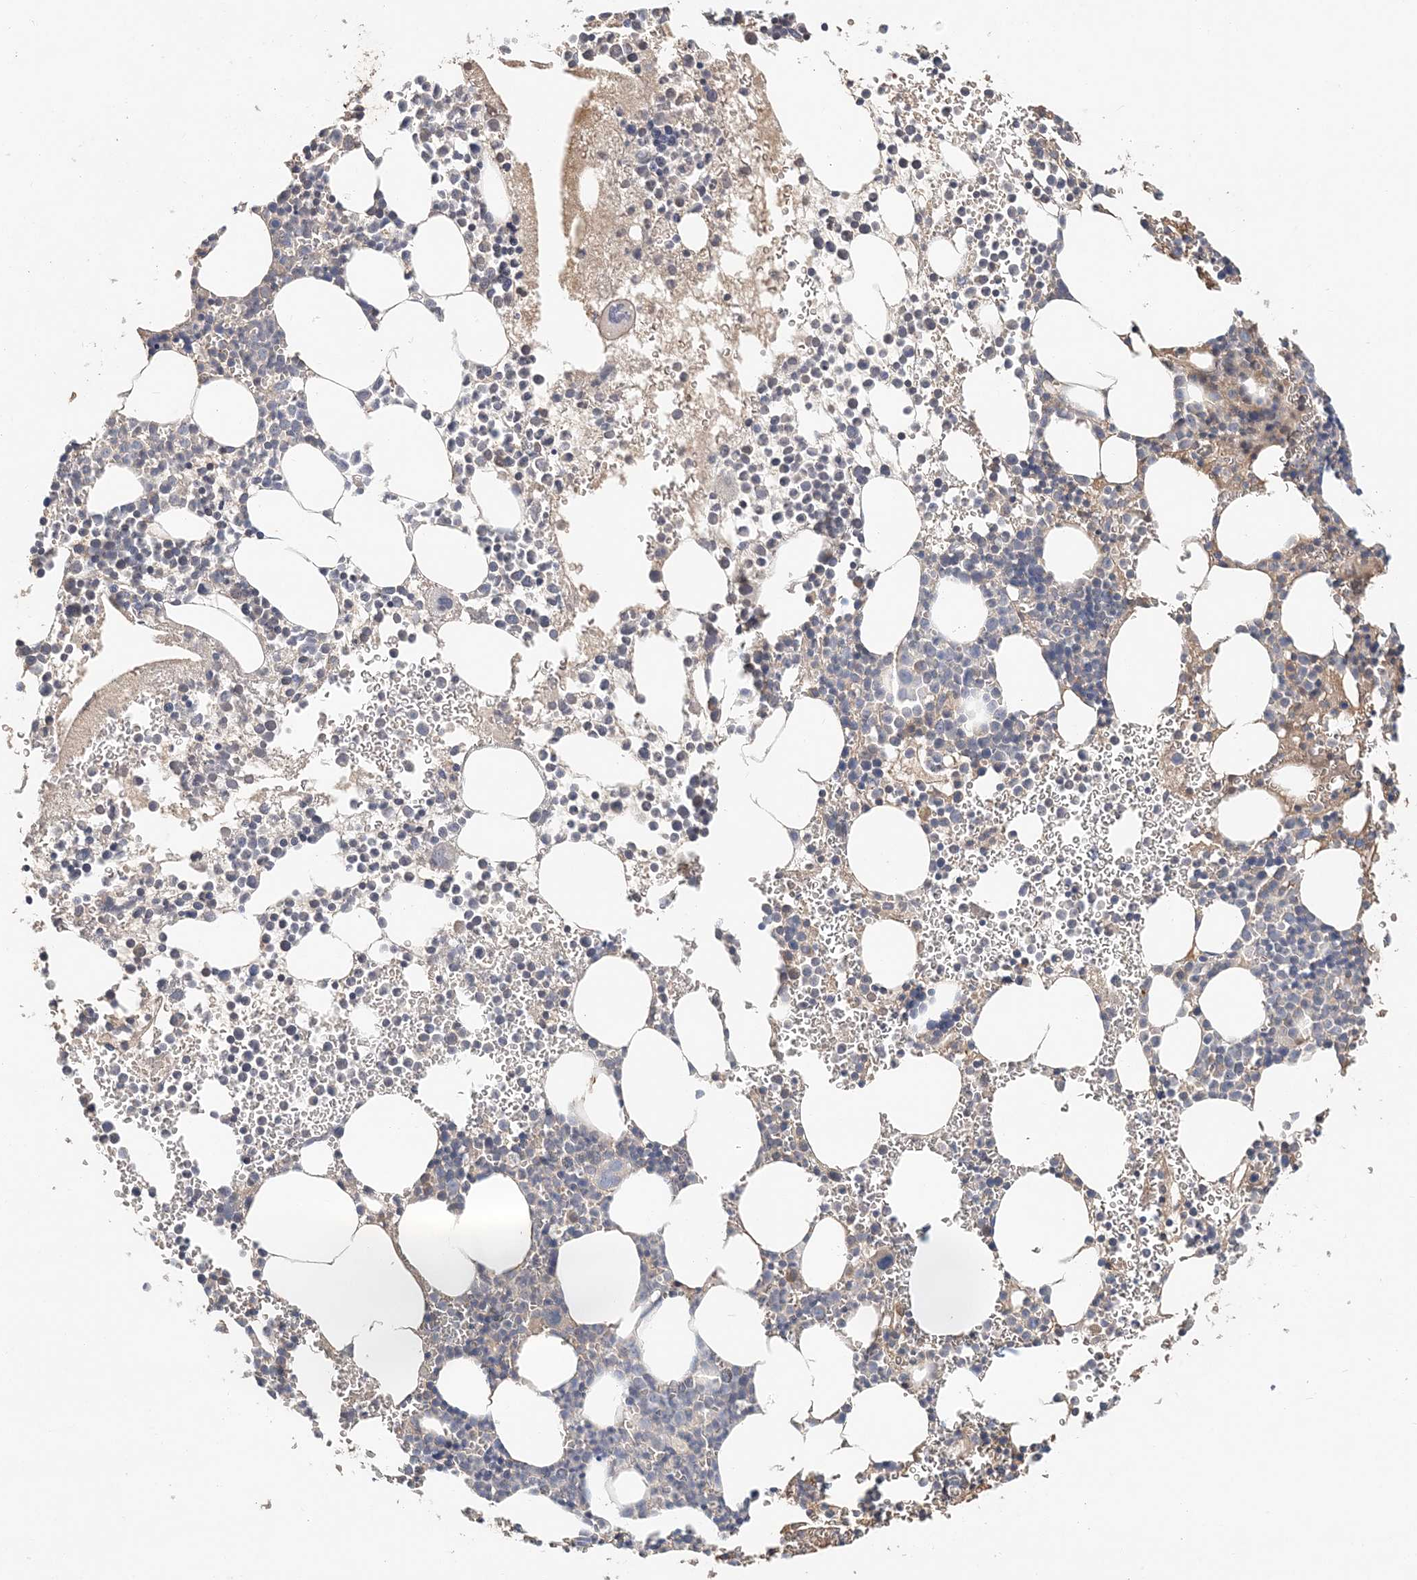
{"staining": {"intensity": "negative", "quantity": "none", "location": "none"}, "tissue": "bone marrow", "cell_type": "Hematopoietic cells", "image_type": "normal", "snomed": [{"axis": "morphology", "description": "Normal tissue, NOS"}, {"axis": "topography", "description": "Bone marrow"}], "caption": "The IHC image has no significant expression in hematopoietic cells of bone marrow. (DAB IHC, high magnification).", "gene": "SYCP3", "patient": {"sex": "female", "age": 78}}